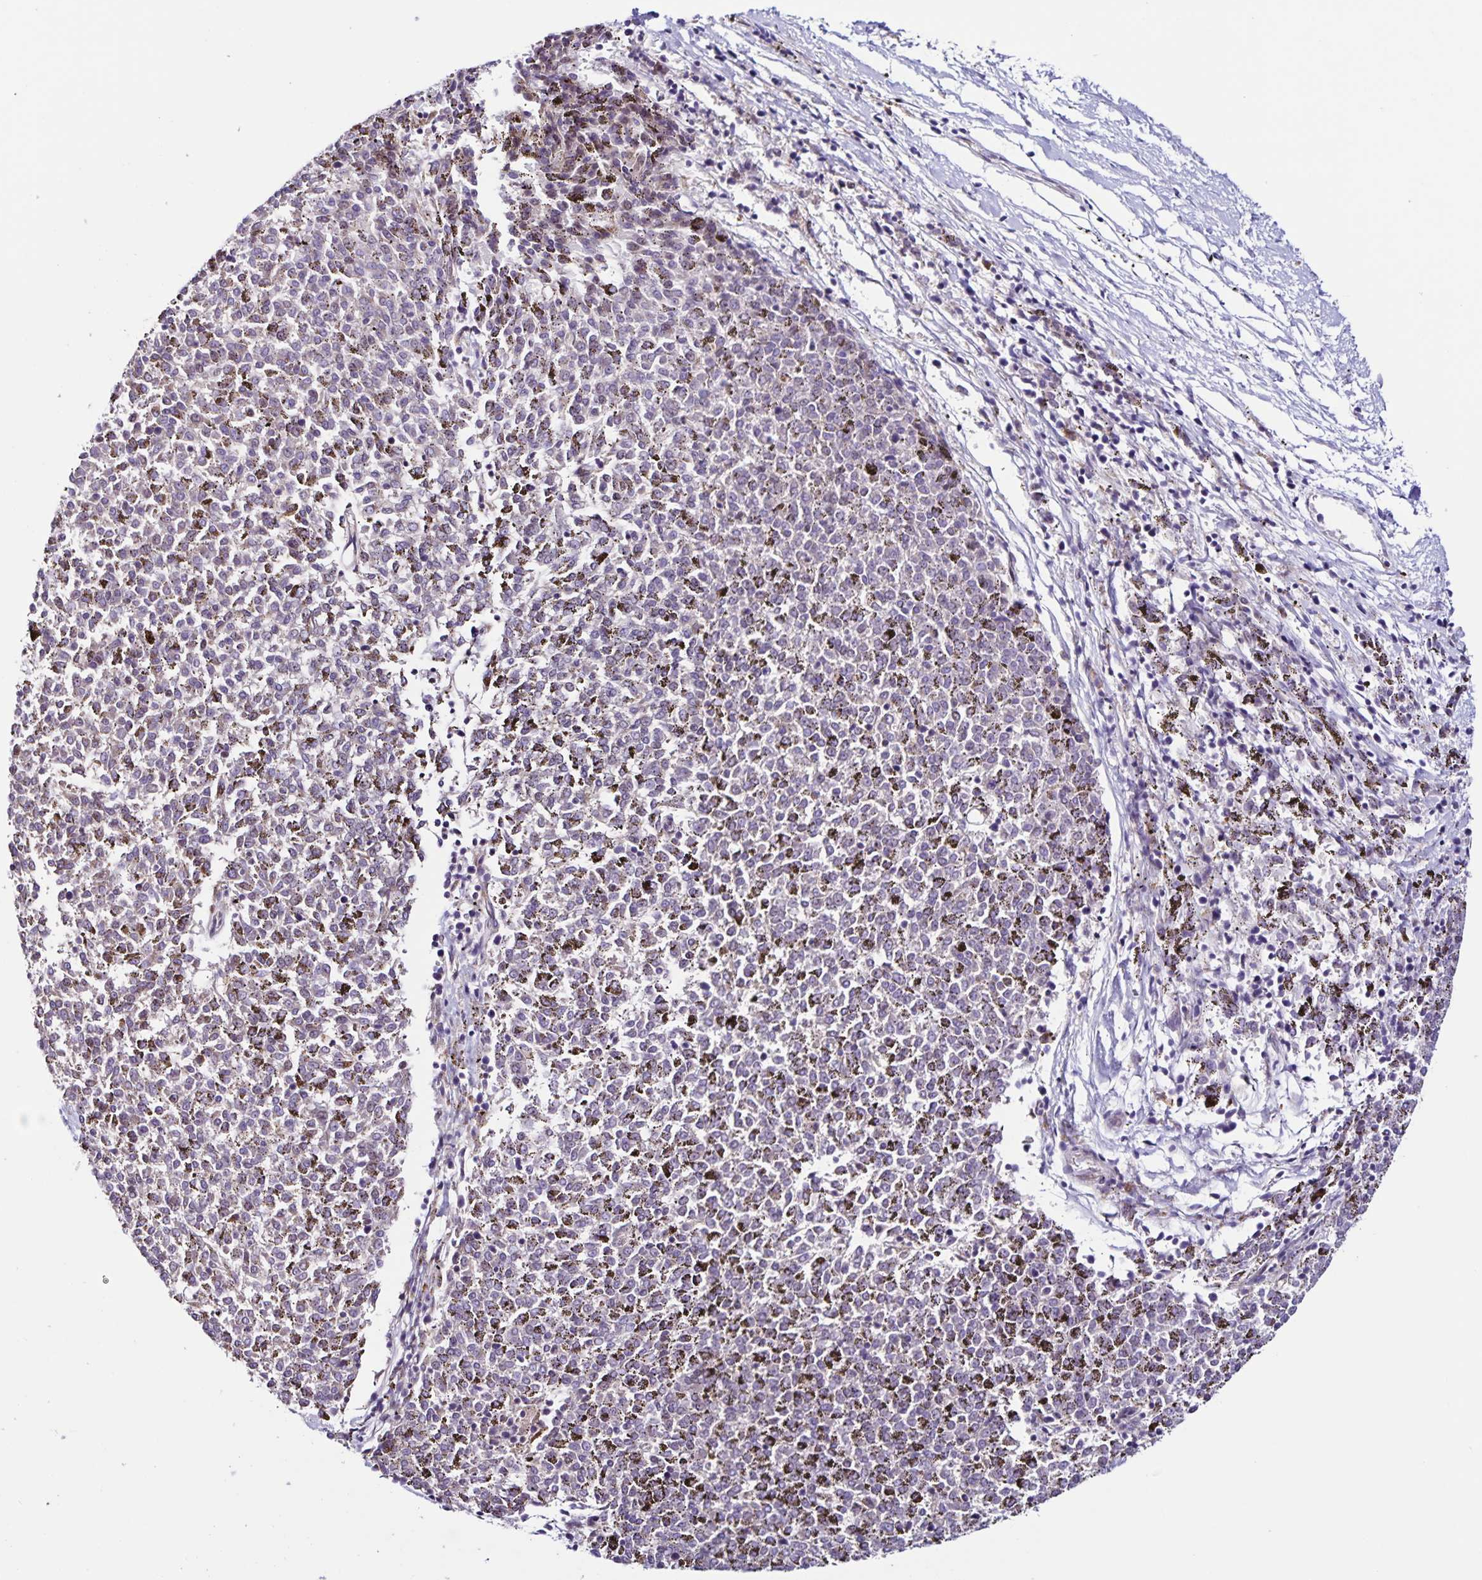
{"staining": {"intensity": "weak", "quantity": "<25%", "location": "cytoplasmic/membranous"}, "tissue": "melanoma", "cell_type": "Tumor cells", "image_type": "cancer", "snomed": [{"axis": "morphology", "description": "Malignant melanoma, NOS"}, {"axis": "topography", "description": "Skin"}], "caption": "The photomicrograph displays no staining of tumor cells in melanoma.", "gene": "RNFT2", "patient": {"sex": "female", "age": 72}}